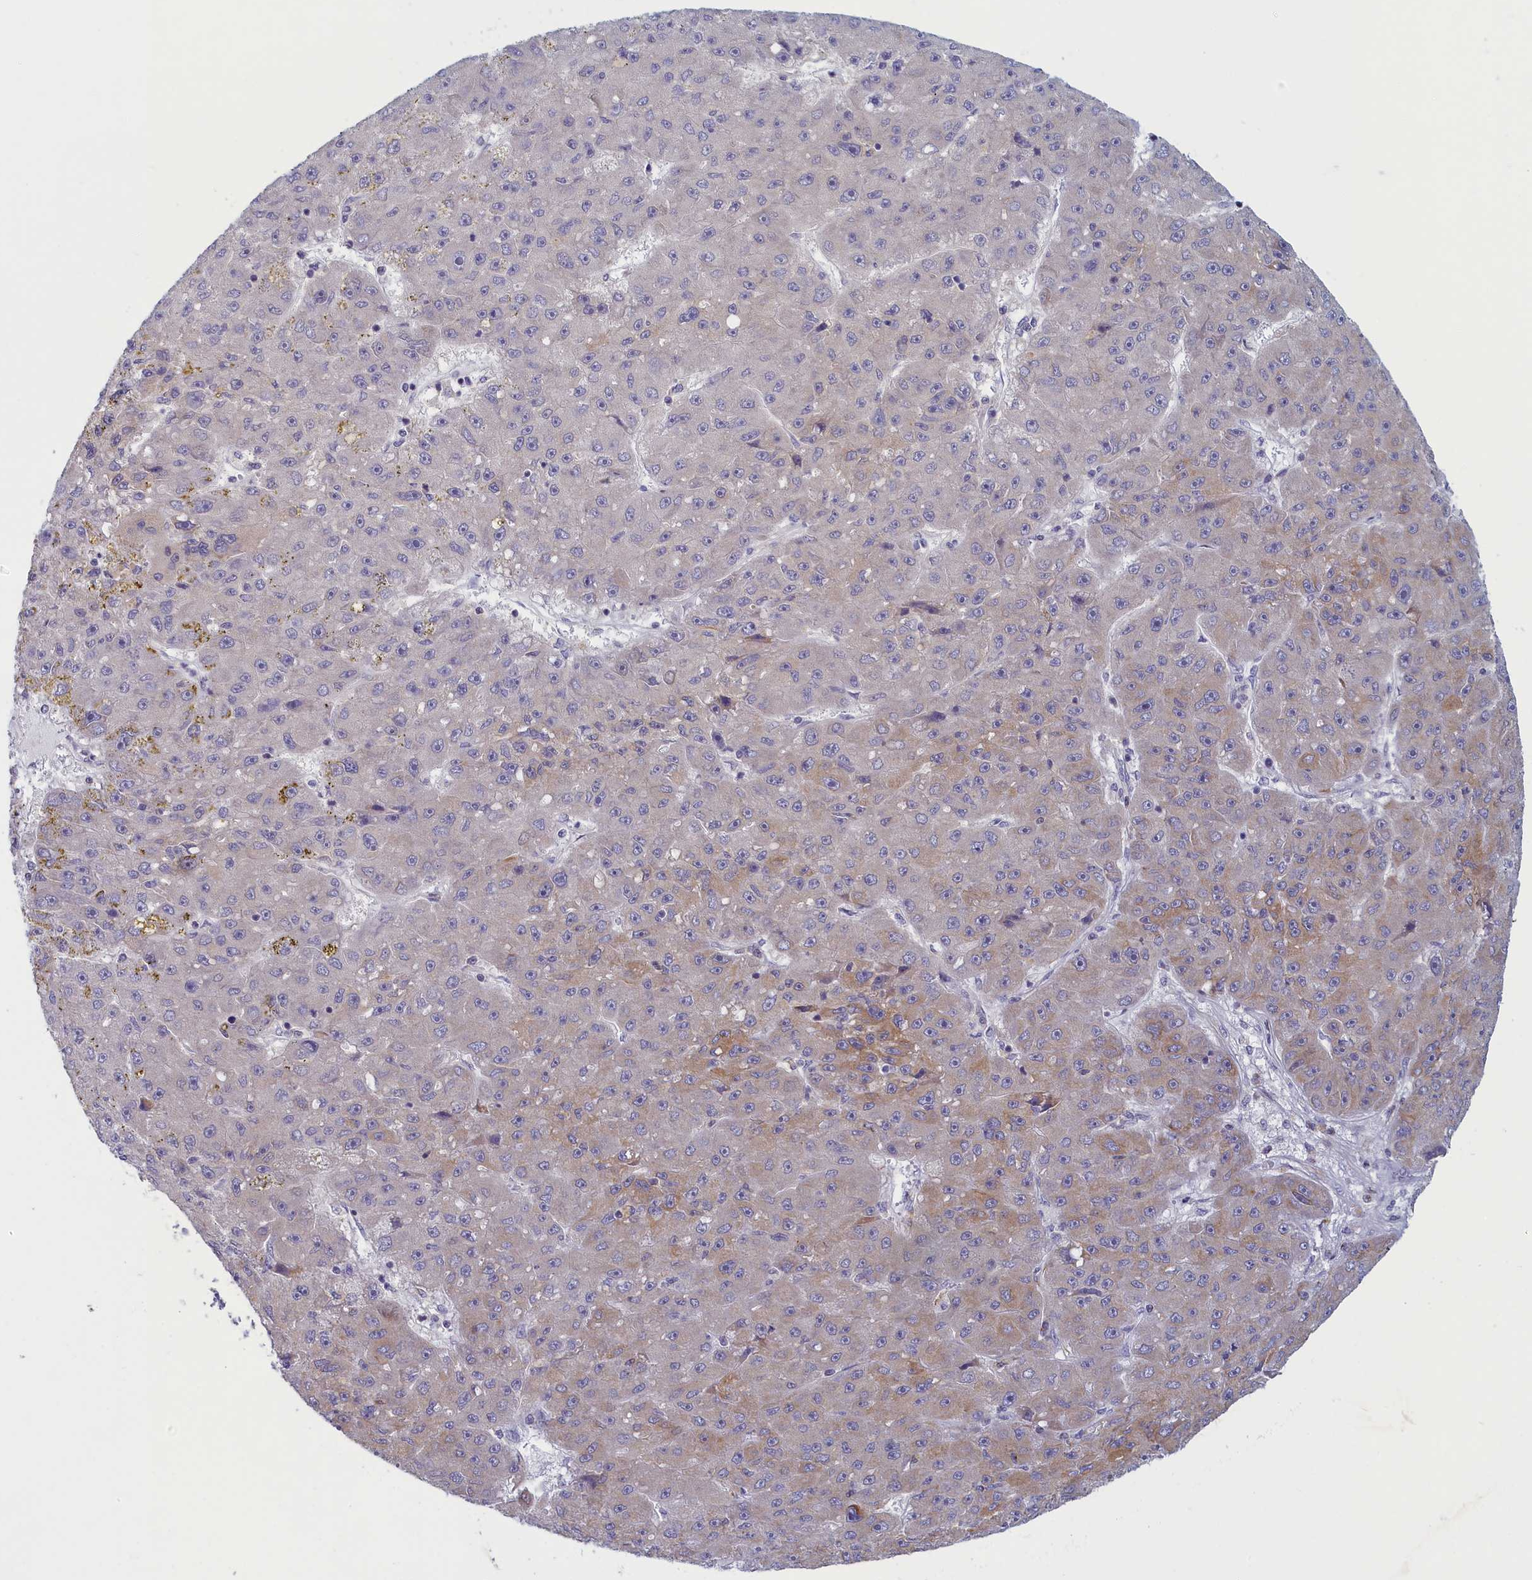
{"staining": {"intensity": "moderate", "quantity": "<25%", "location": "cytoplasmic/membranous"}, "tissue": "liver cancer", "cell_type": "Tumor cells", "image_type": "cancer", "snomed": [{"axis": "morphology", "description": "Carcinoma, Hepatocellular, NOS"}, {"axis": "topography", "description": "Liver"}], "caption": "Human liver cancer stained for a protein (brown) exhibits moderate cytoplasmic/membranous positive staining in about <25% of tumor cells.", "gene": "NOL10", "patient": {"sex": "male", "age": 67}}